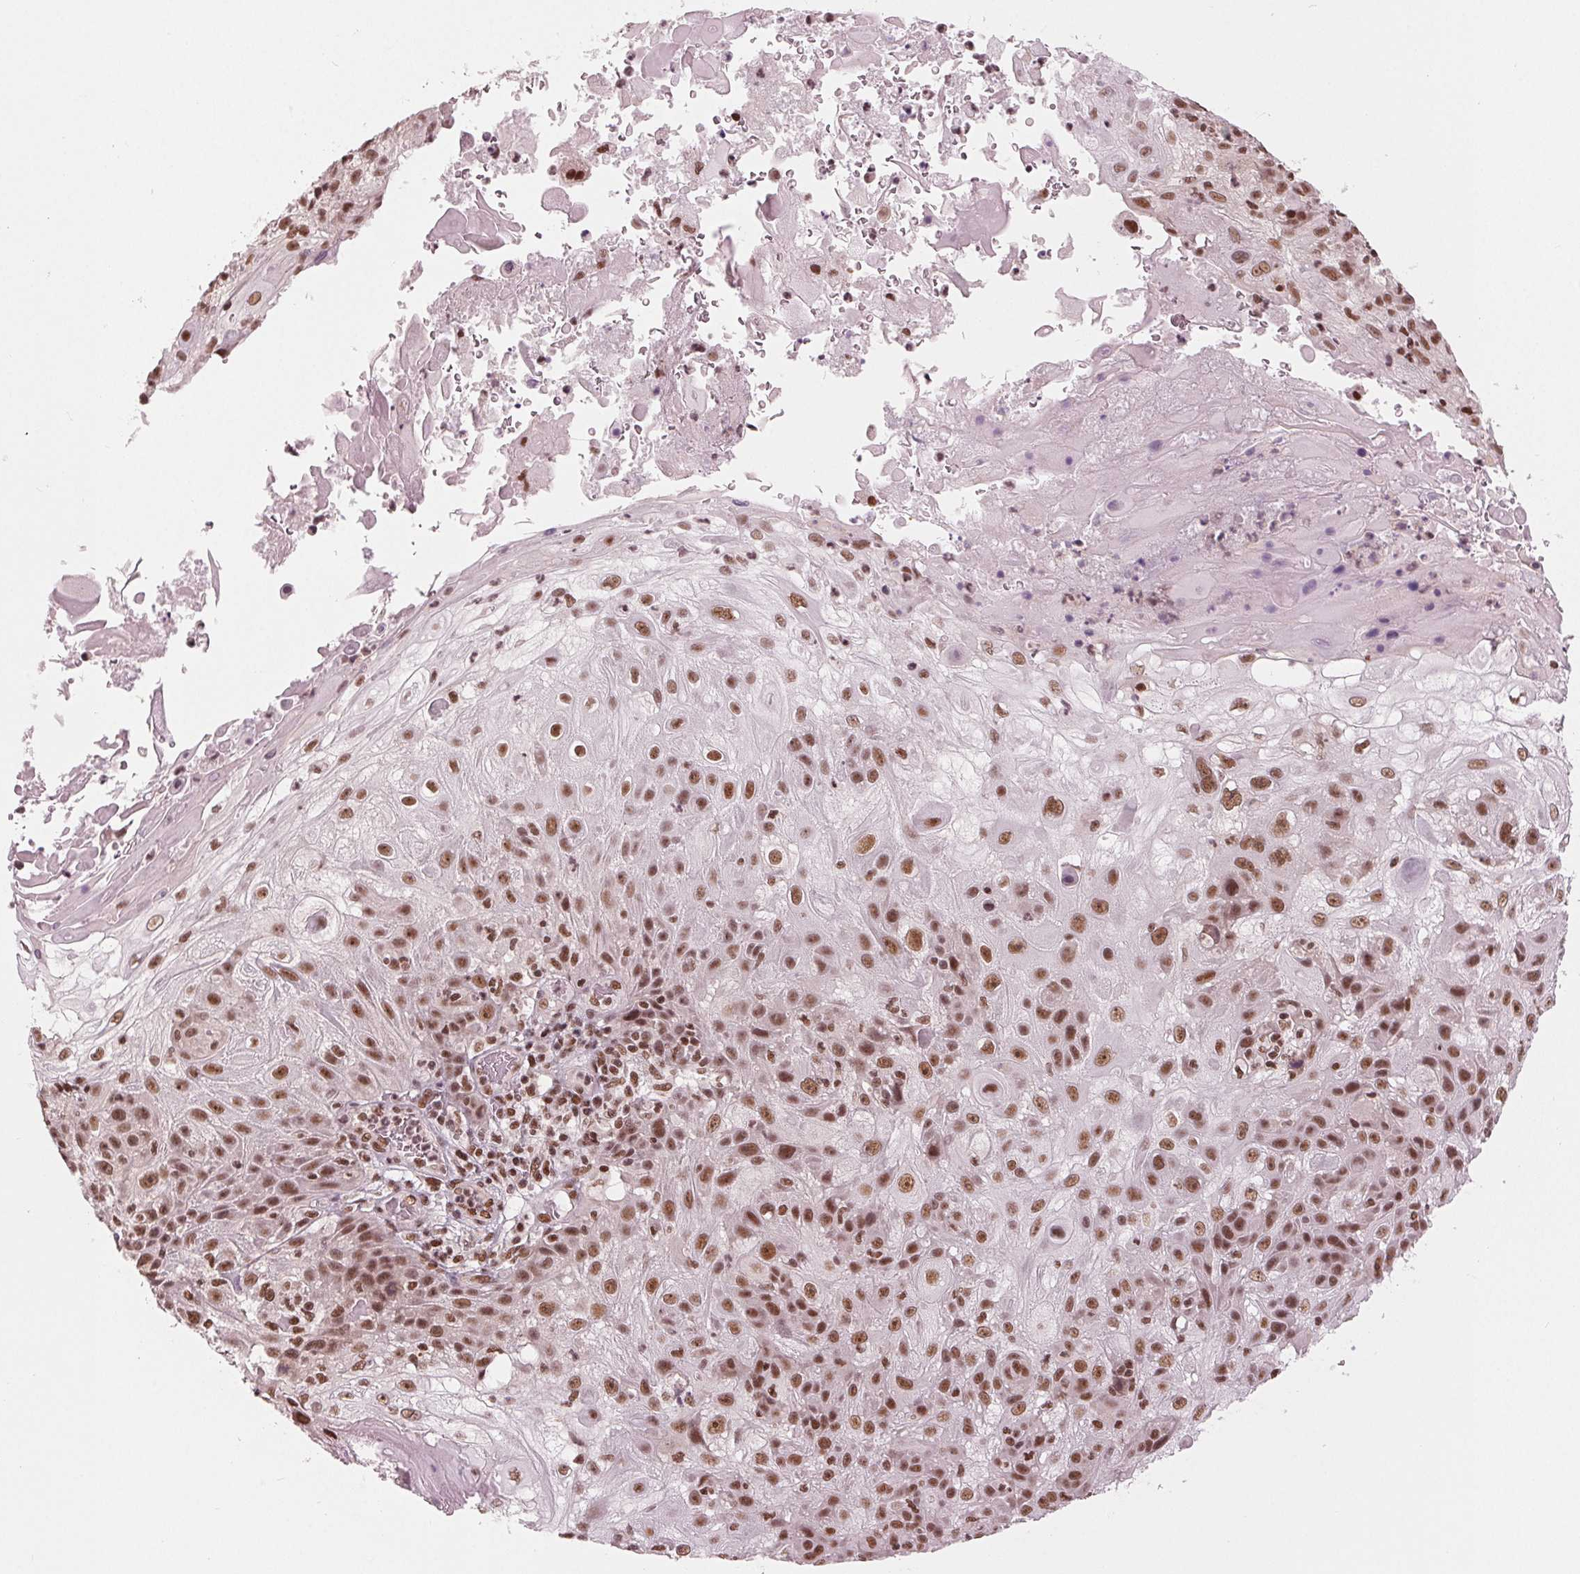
{"staining": {"intensity": "moderate", "quantity": ">75%", "location": "nuclear"}, "tissue": "skin cancer", "cell_type": "Tumor cells", "image_type": "cancer", "snomed": [{"axis": "morphology", "description": "Normal tissue, NOS"}, {"axis": "morphology", "description": "Squamous cell carcinoma, NOS"}, {"axis": "topography", "description": "Skin"}], "caption": "Human squamous cell carcinoma (skin) stained with a brown dye displays moderate nuclear positive staining in about >75% of tumor cells.", "gene": "LSM2", "patient": {"sex": "female", "age": 83}}